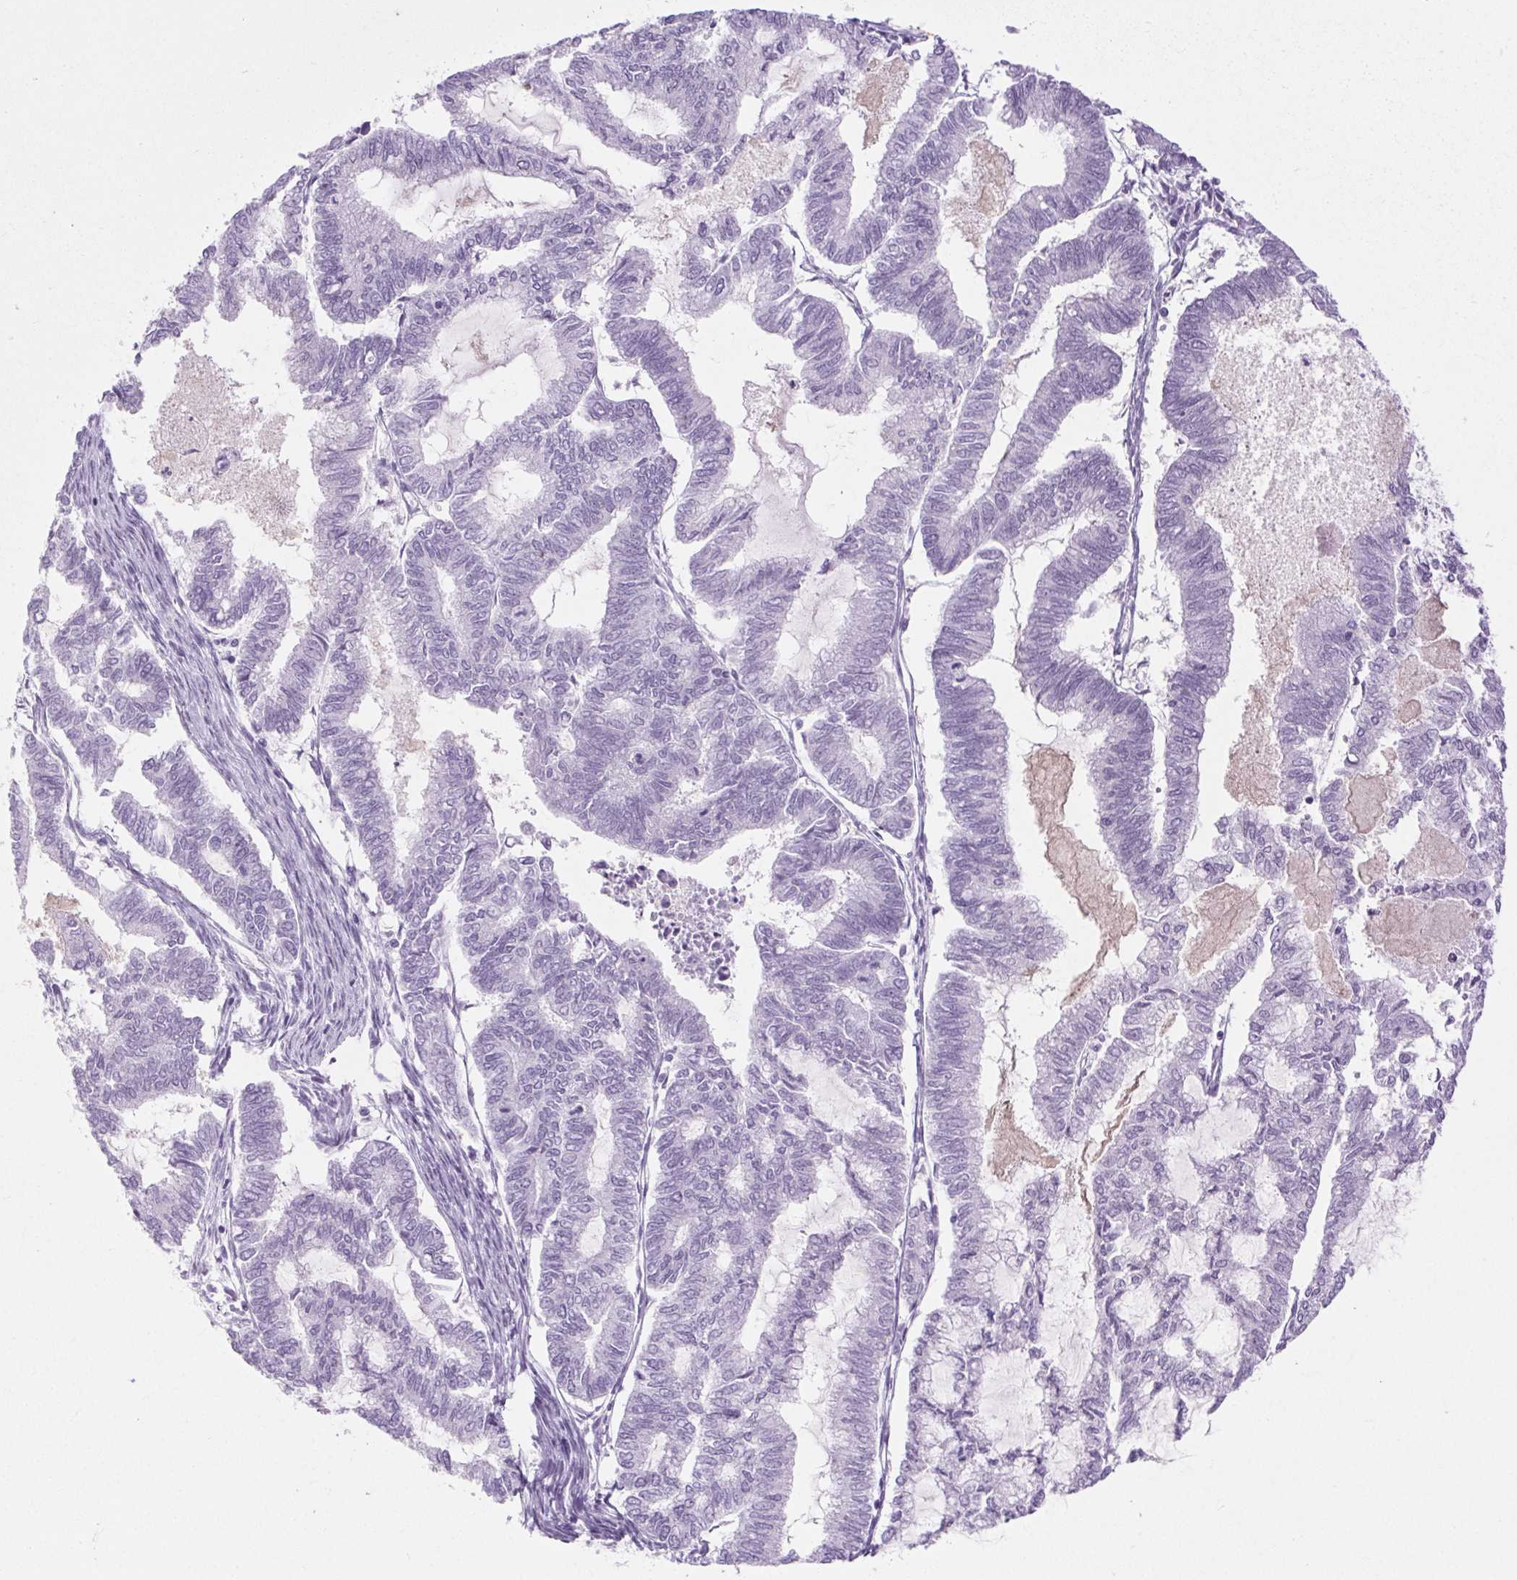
{"staining": {"intensity": "negative", "quantity": "none", "location": "none"}, "tissue": "endometrial cancer", "cell_type": "Tumor cells", "image_type": "cancer", "snomed": [{"axis": "morphology", "description": "Adenocarcinoma, NOS"}, {"axis": "topography", "description": "Endometrium"}], "caption": "Endometrial cancer (adenocarcinoma) was stained to show a protein in brown. There is no significant staining in tumor cells. The staining was performed using DAB to visualize the protein expression in brown, while the nuclei were stained in blue with hematoxylin (Magnification: 20x).", "gene": "BCAS1", "patient": {"sex": "female", "age": 79}}